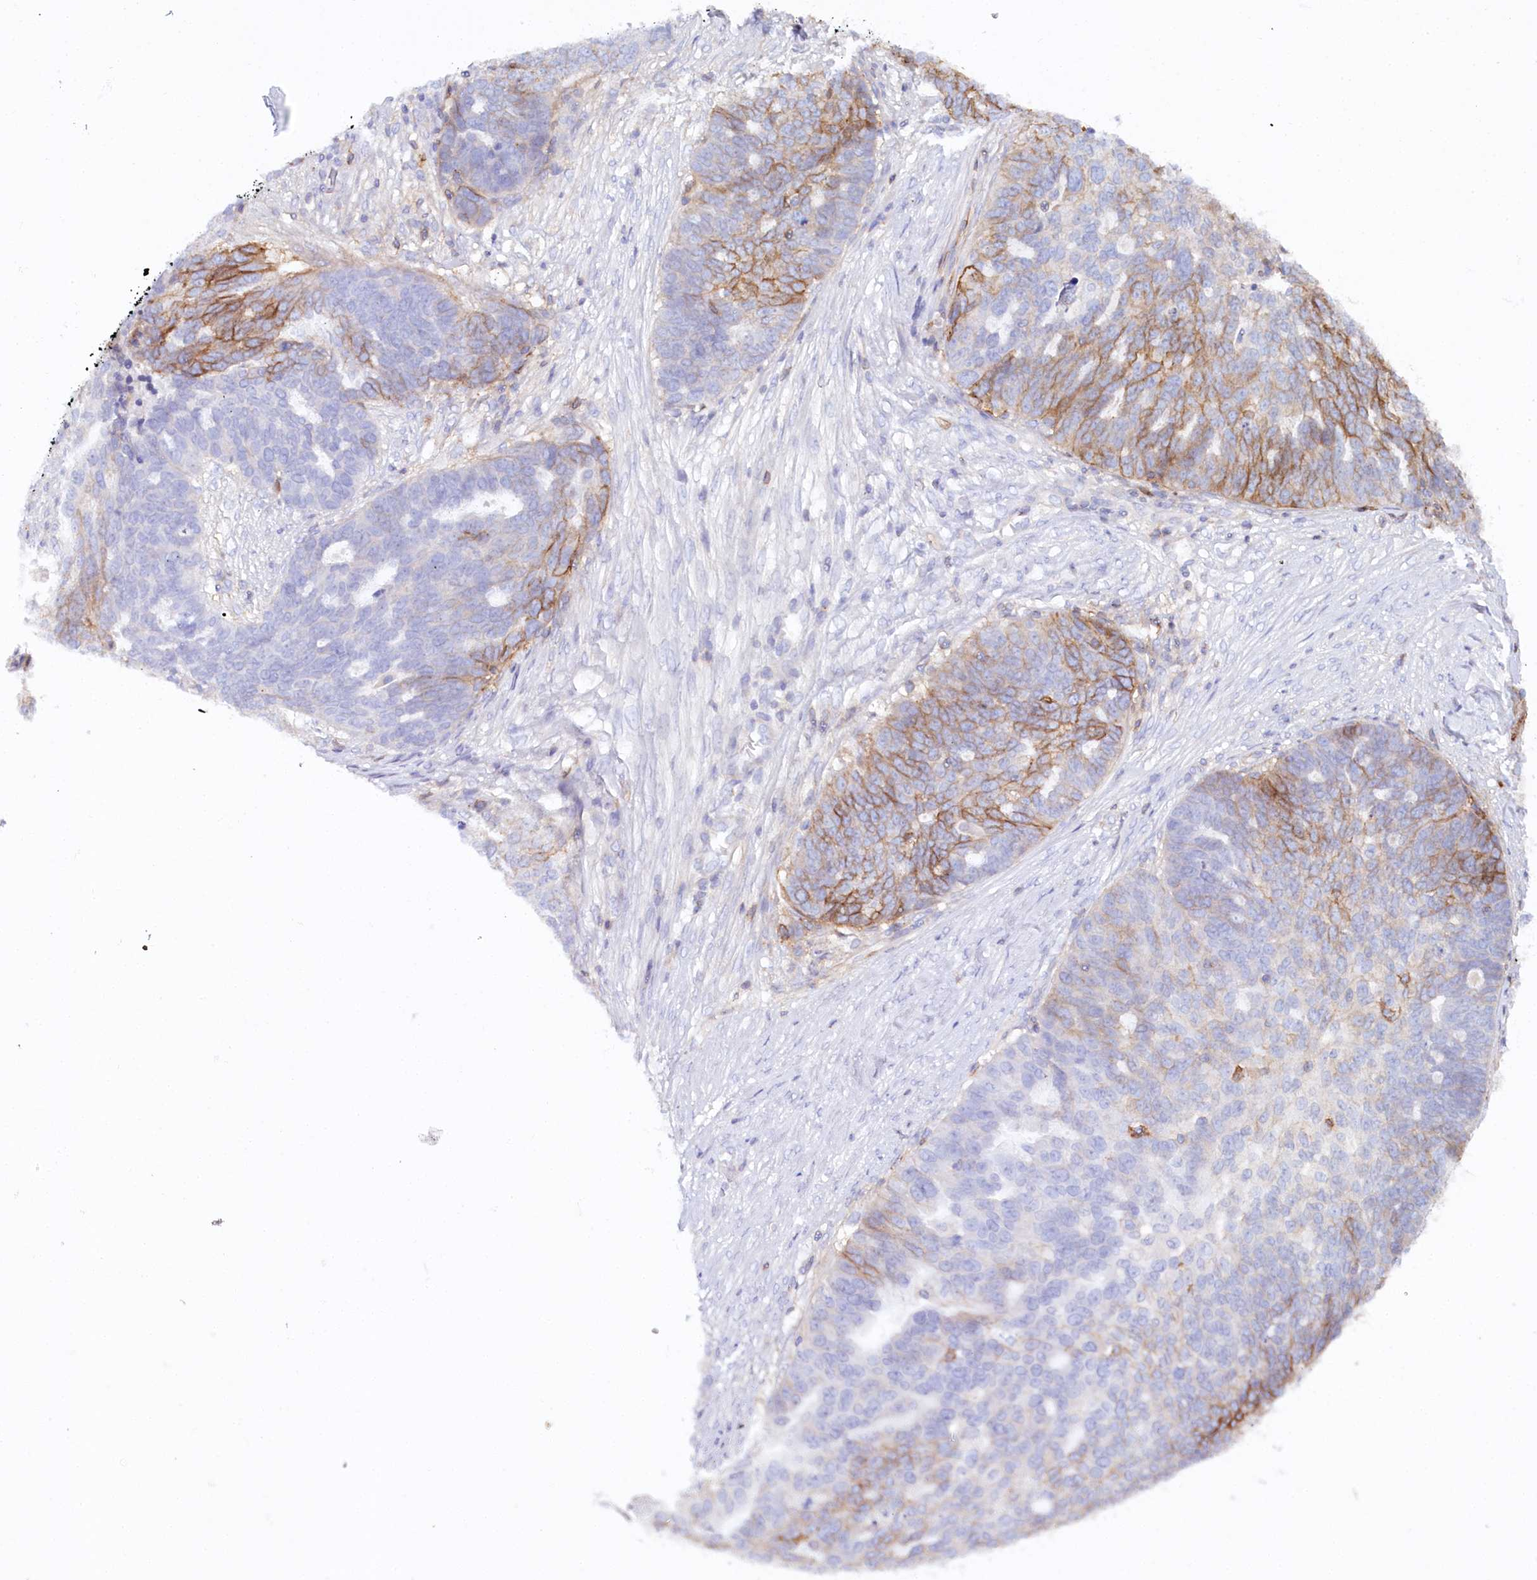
{"staining": {"intensity": "moderate", "quantity": "25%-75%", "location": "cytoplasmic/membranous"}, "tissue": "ovarian cancer", "cell_type": "Tumor cells", "image_type": "cancer", "snomed": [{"axis": "morphology", "description": "Cystadenocarcinoma, serous, NOS"}, {"axis": "topography", "description": "Ovary"}], "caption": "This is a micrograph of immunohistochemistry (IHC) staining of ovarian cancer (serous cystadenocarcinoma), which shows moderate positivity in the cytoplasmic/membranous of tumor cells.", "gene": "RBP5", "patient": {"sex": "female", "age": 59}}